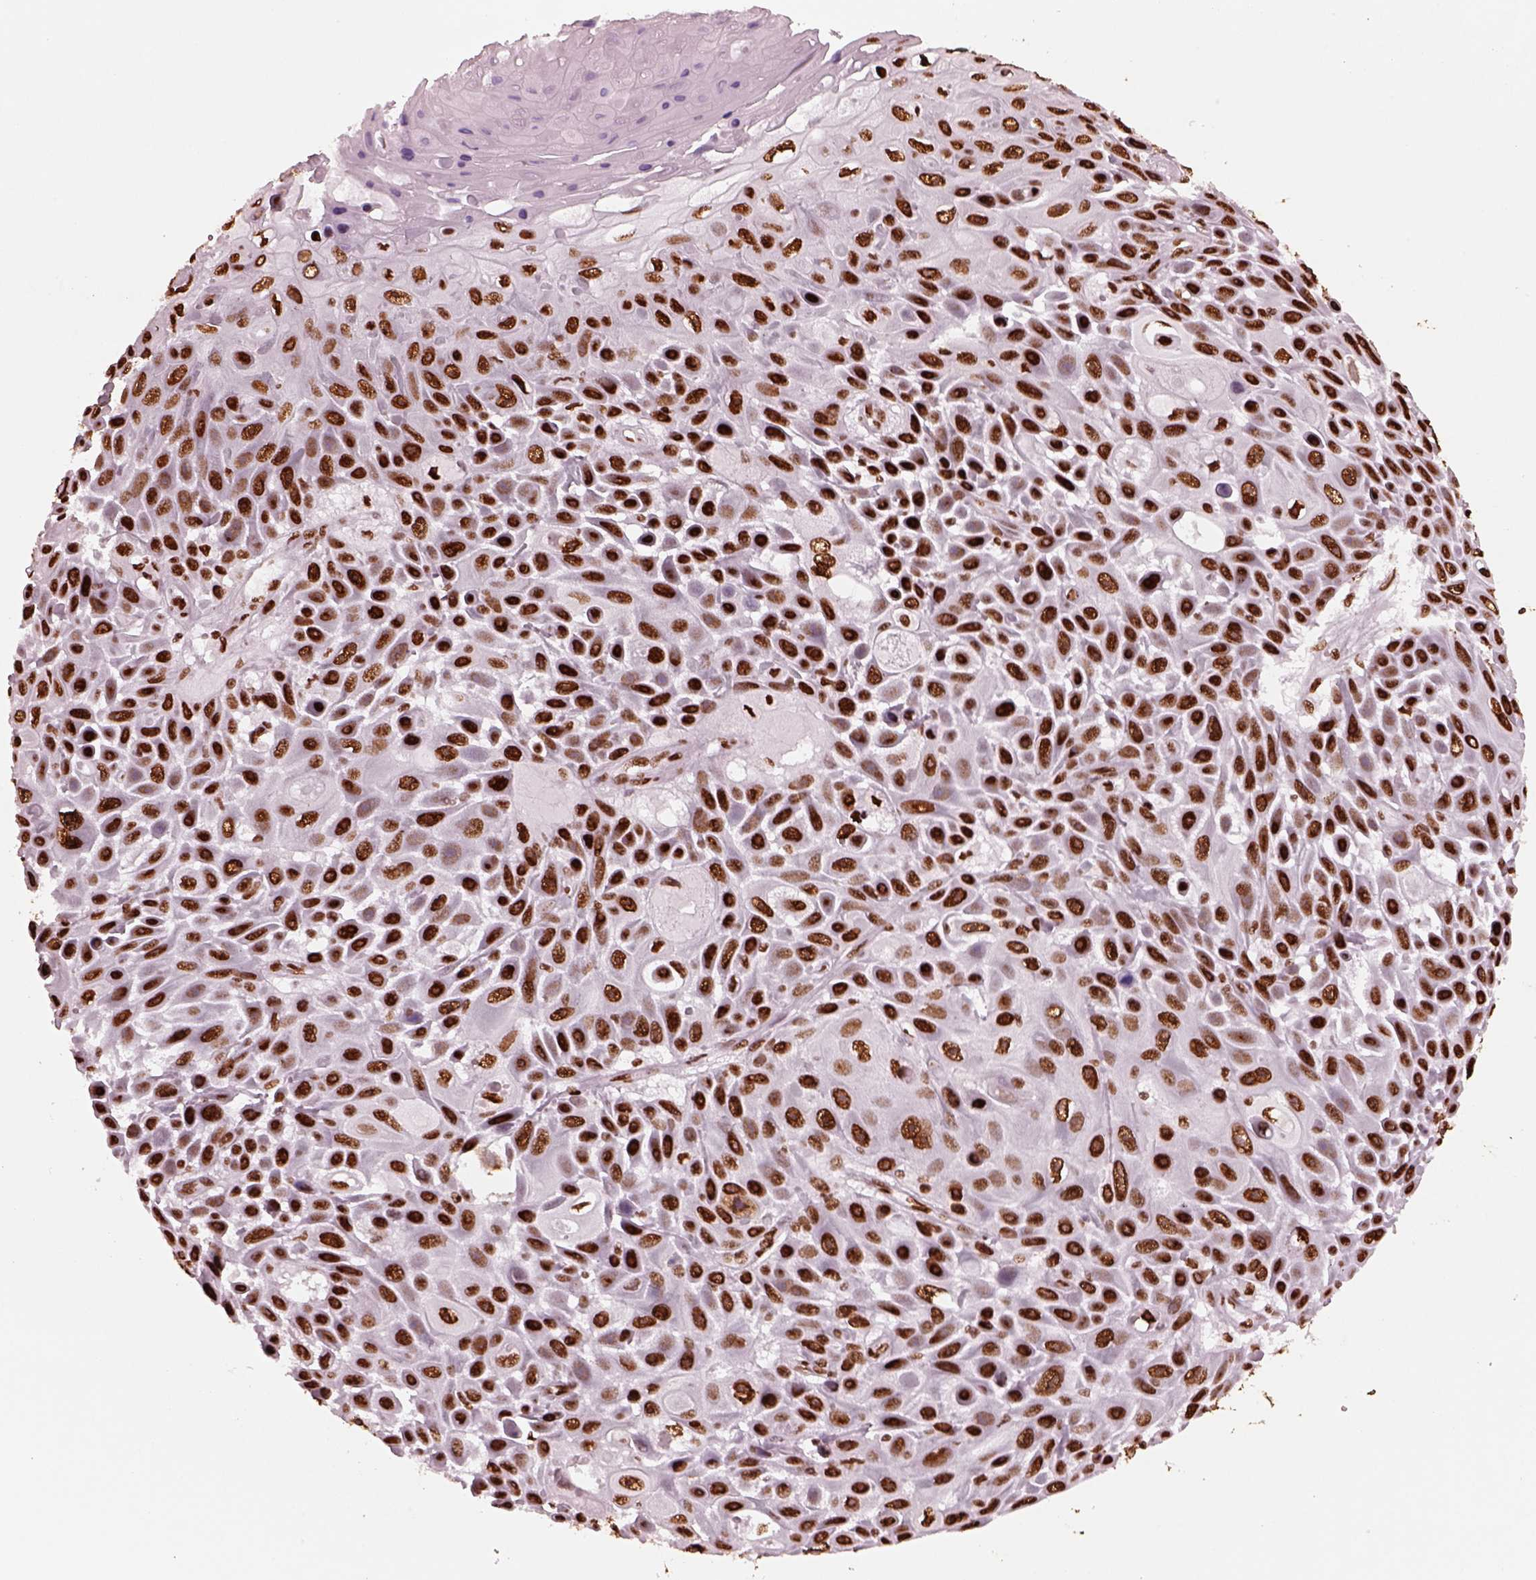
{"staining": {"intensity": "strong", "quantity": ">75%", "location": "nuclear"}, "tissue": "skin cancer", "cell_type": "Tumor cells", "image_type": "cancer", "snomed": [{"axis": "morphology", "description": "Squamous cell carcinoma, NOS"}, {"axis": "topography", "description": "Skin"}], "caption": "Immunohistochemistry (IHC) (DAB) staining of human squamous cell carcinoma (skin) reveals strong nuclear protein positivity in about >75% of tumor cells. Immunohistochemistry (IHC) stains the protein in brown and the nuclei are stained blue.", "gene": "CBFA2T3", "patient": {"sex": "male", "age": 82}}